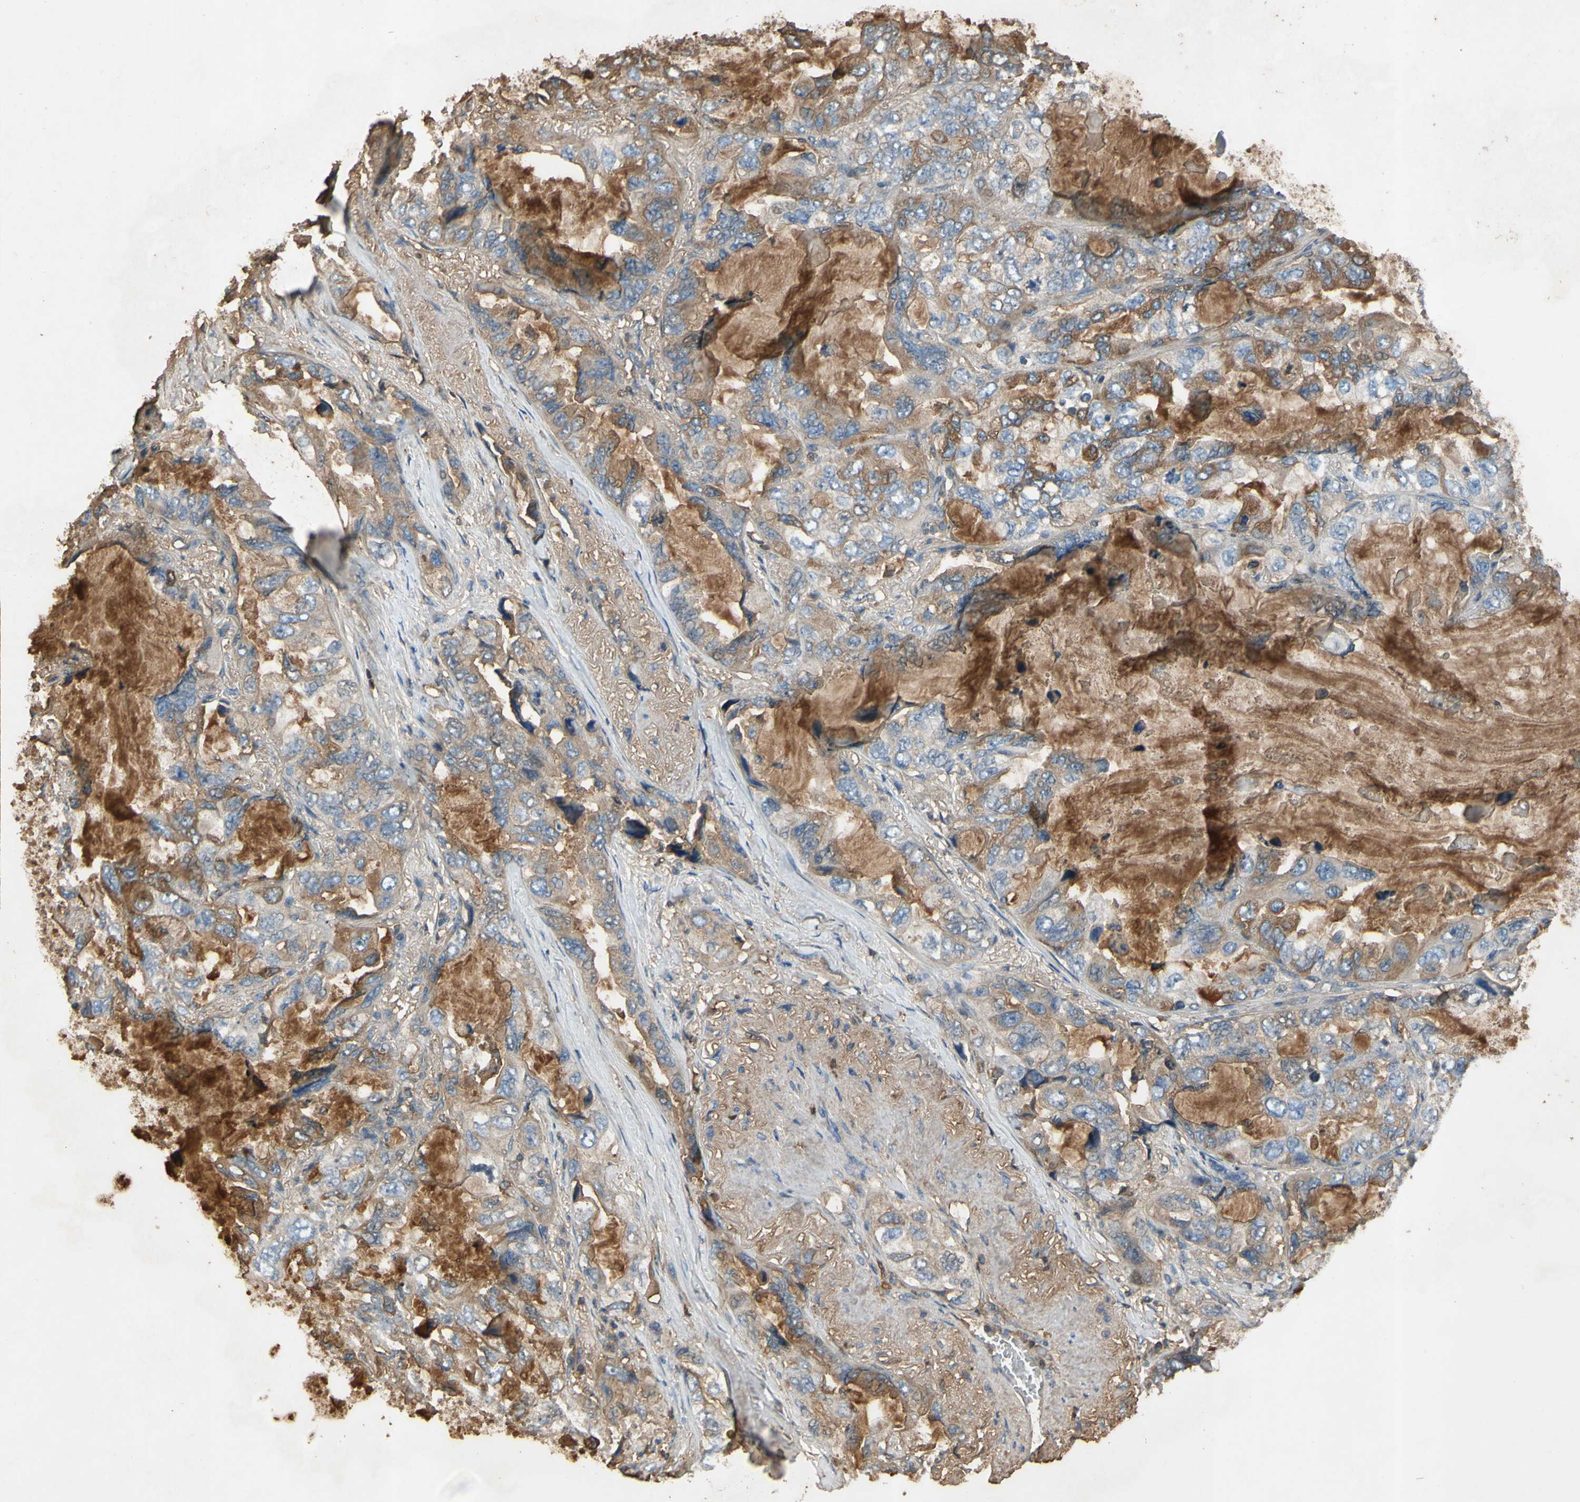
{"staining": {"intensity": "moderate", "quantity": "25%-75%", "location": "cytoplasmic/membranous"}, "tissue": "lung cancer", "cell_type": "Tumor cells", "image_type": "cancer", "snomed": [{"axis": "morphology", "description": "Squamous cell carcinoma, NOS"}, {"axis": "topography", "description": "Lung"}], "caption": "Squamous cell carcinoma (lung) was stained to show a protein in brown. There is medium levels of moderate cytoplasmic/membranous positivity in approximately 25%-75% of tumor cells.", "gene": "TIMP2", "patient": {"sex": "female", "age": 73}}